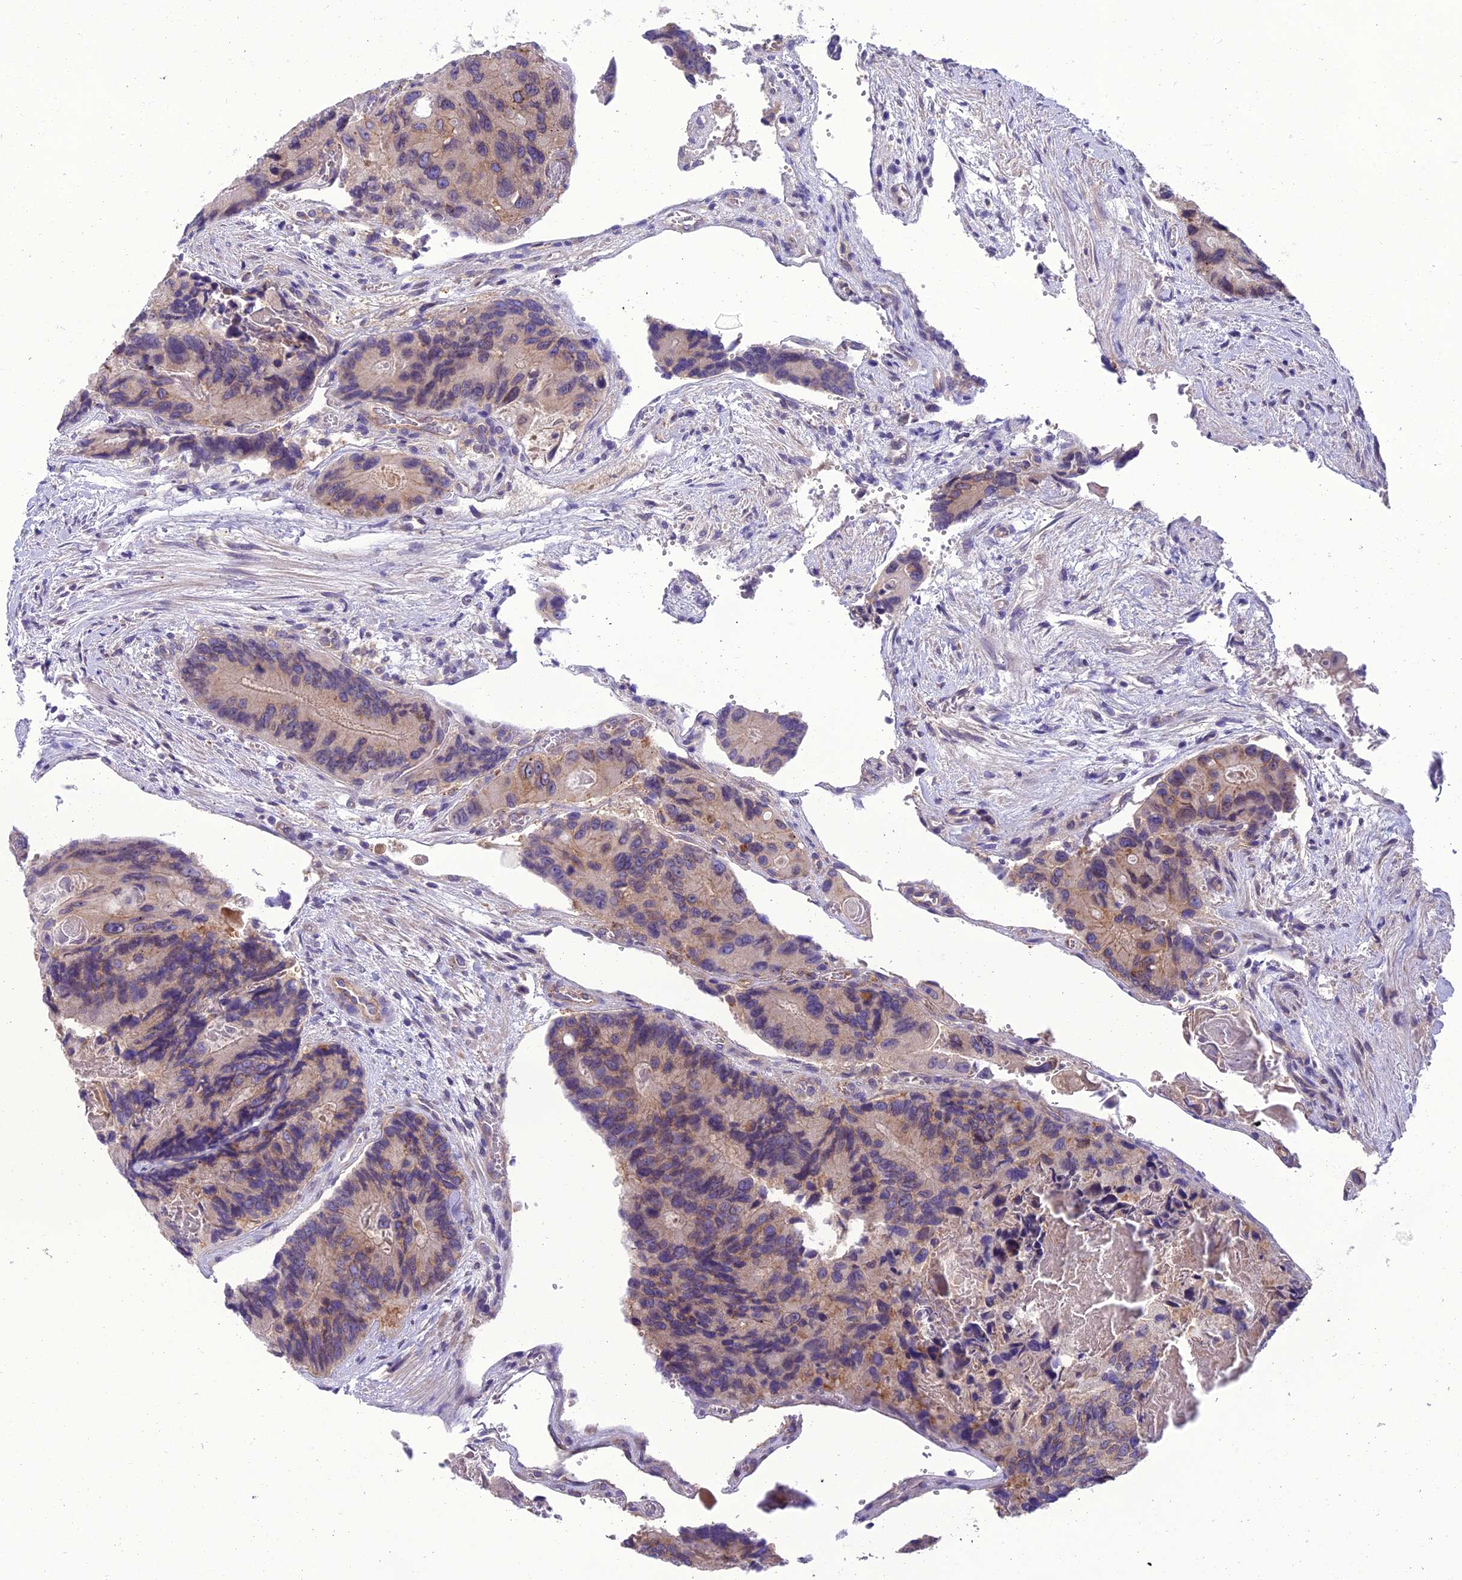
{"staining": {"intensity": "weak", "quantity": "25%-75%", "location": "cytoplasmic/membranous"}, "tissue": "colorectal cancer", "cell_type": "Tumor cells", "image_type": "cancer", "snomed": [{"axis": "morphology", "description": "Adenocarcinoma, NOS"}, {"axis": "topography", "description": "Colon"}], "caption": "An image showing weak cytoplasmic/membranous staining in approximately 25%-75% of tumor cells in colorectal cancer (adenocarcinoma), as visualized by brown immunohistochemical staining.", "gene": "GOLPH3", "patient": {"sex": "male", "age": 84}}